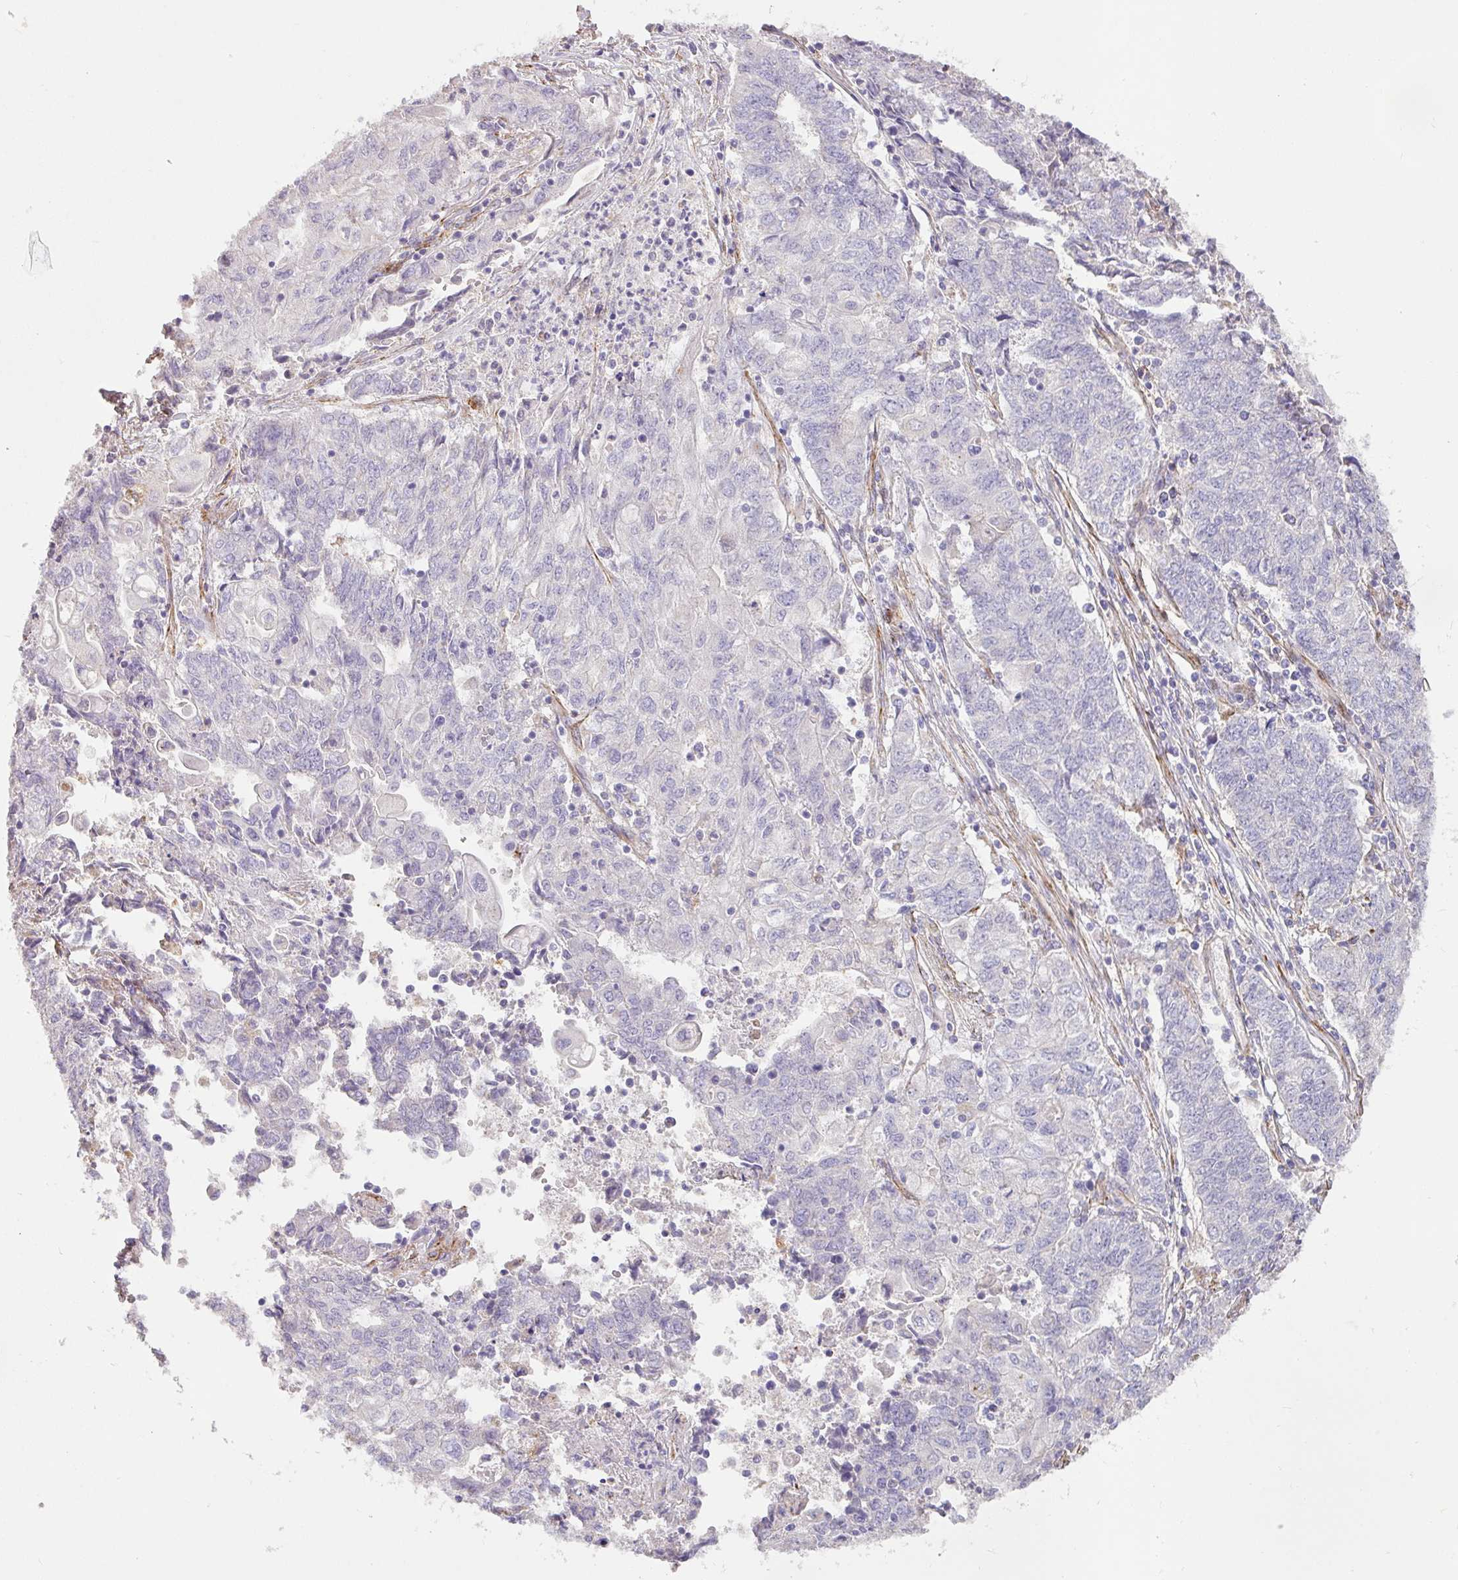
{"staining": {"intensity": "negative", "quantity": "none", "location": "none"}, "tissue": "endometrial cancer", "cell_type": "Tumor cells", "image_type": "cancer", "snomed": [{"axis": "morphology", "description": "Adenocarcinoma, NOS"}, {"axis": "topography", "description": "Endometrium"}], "caption": "IHC of human endometrial adenocarcinoma reveals no expression in tumor cells. (DAB (3,3'-diaminobenzidine) immunohistochemistry visualized using brightfield microscopy, high magnification).", "gene": "SLC25A17", "patient": {"sex": "female", "age": 54}}